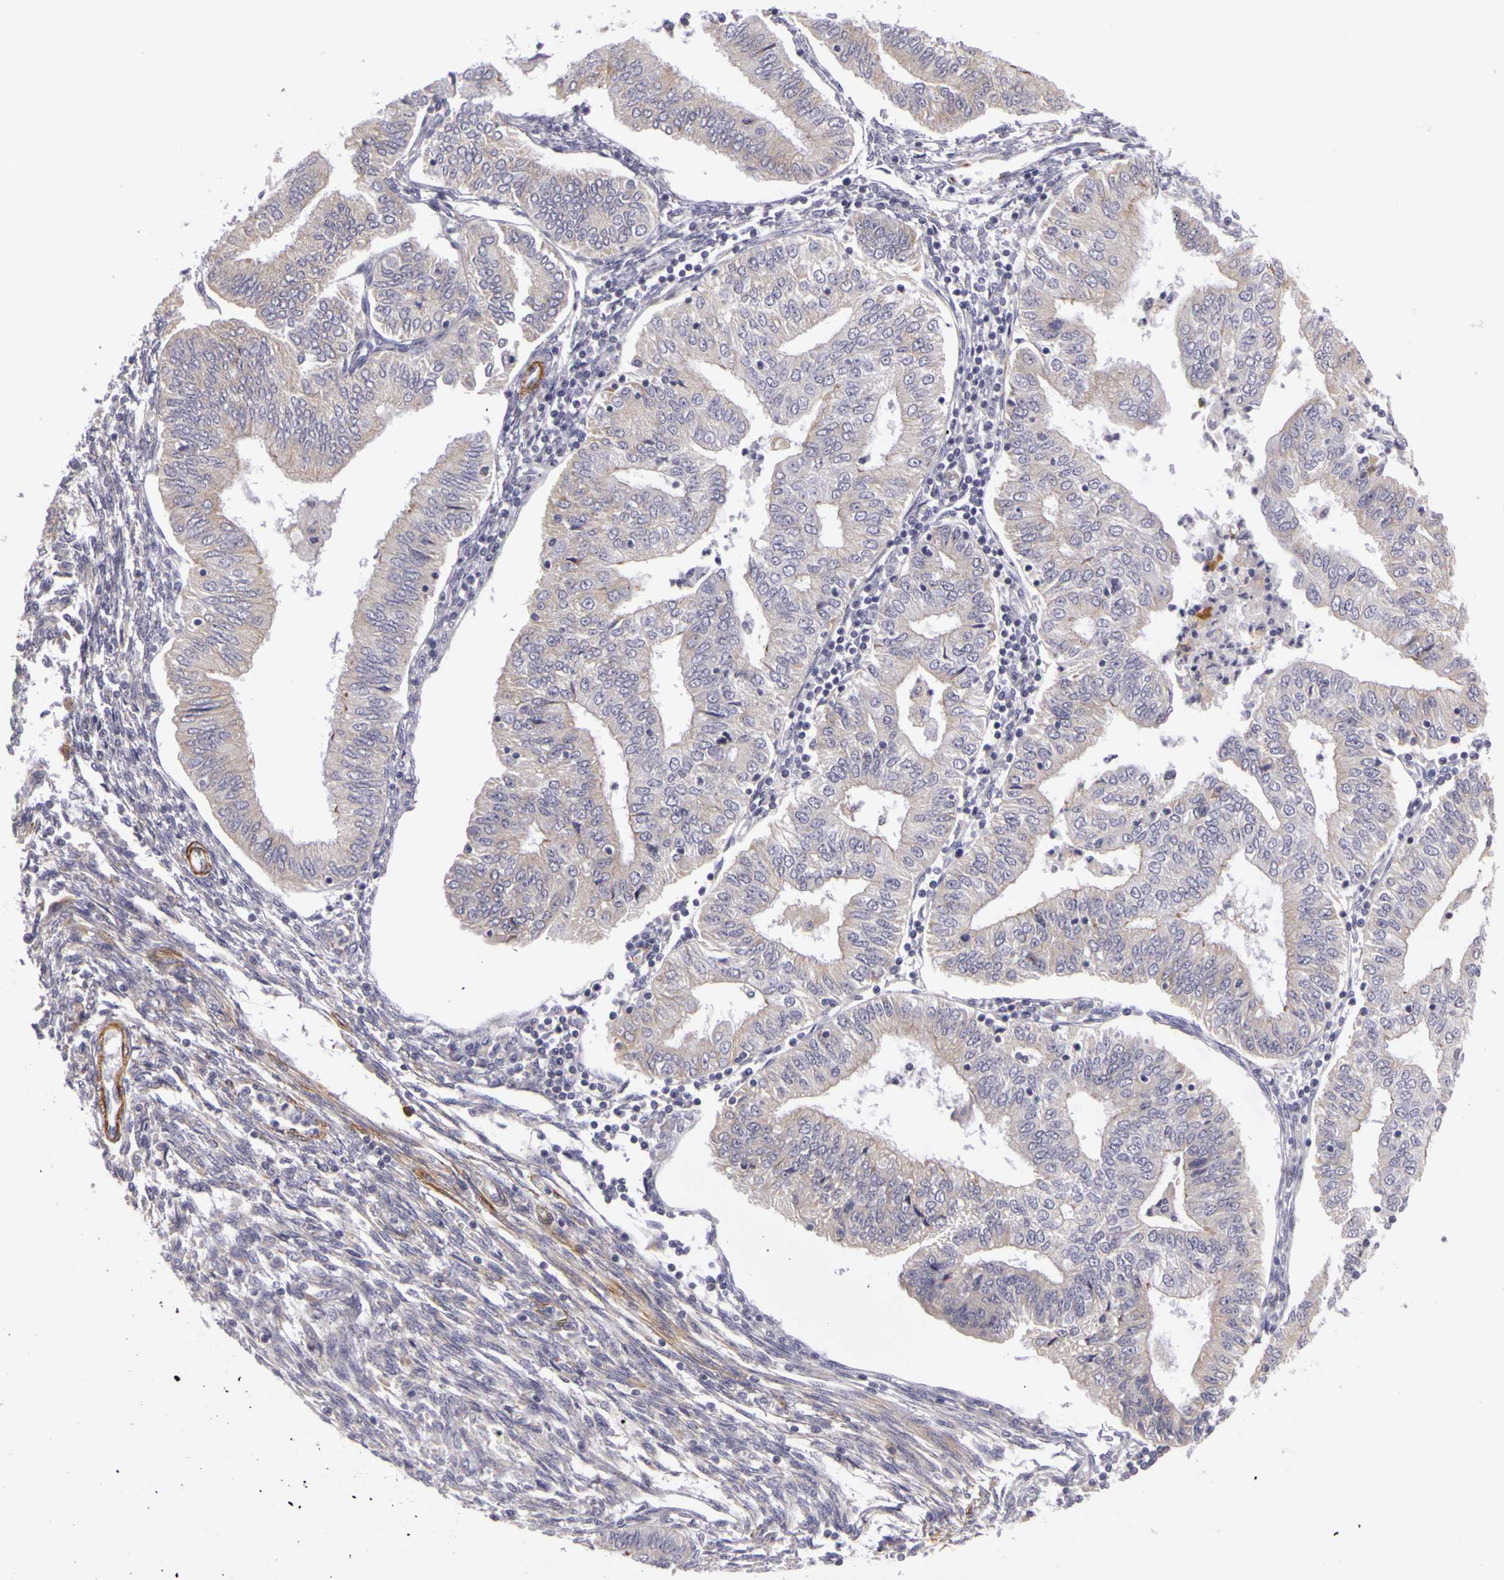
{"staining": {"intensity": "weak", "quantity": ">75%", "location": "cytoplasmic/membranous"}, "tissue": "endometrial cancer", "cell_type": "Tumor cells", "image_type": "cancer", "snomed": [{"axis": "morphology", "description": "Adenocarcinoma, NOS"}, {"axis": "topography", "description": "Endometrium"}], "caption": "IHC image of human adenocarcinoma (endometrial) stained for a protein (brown), which demonstrates low levels of weak cytoplasmic/membranous staining in approximately >75% of tumor cells.", "gene": "CNTN2", "patient": {"sex": "female", "age": 51}}